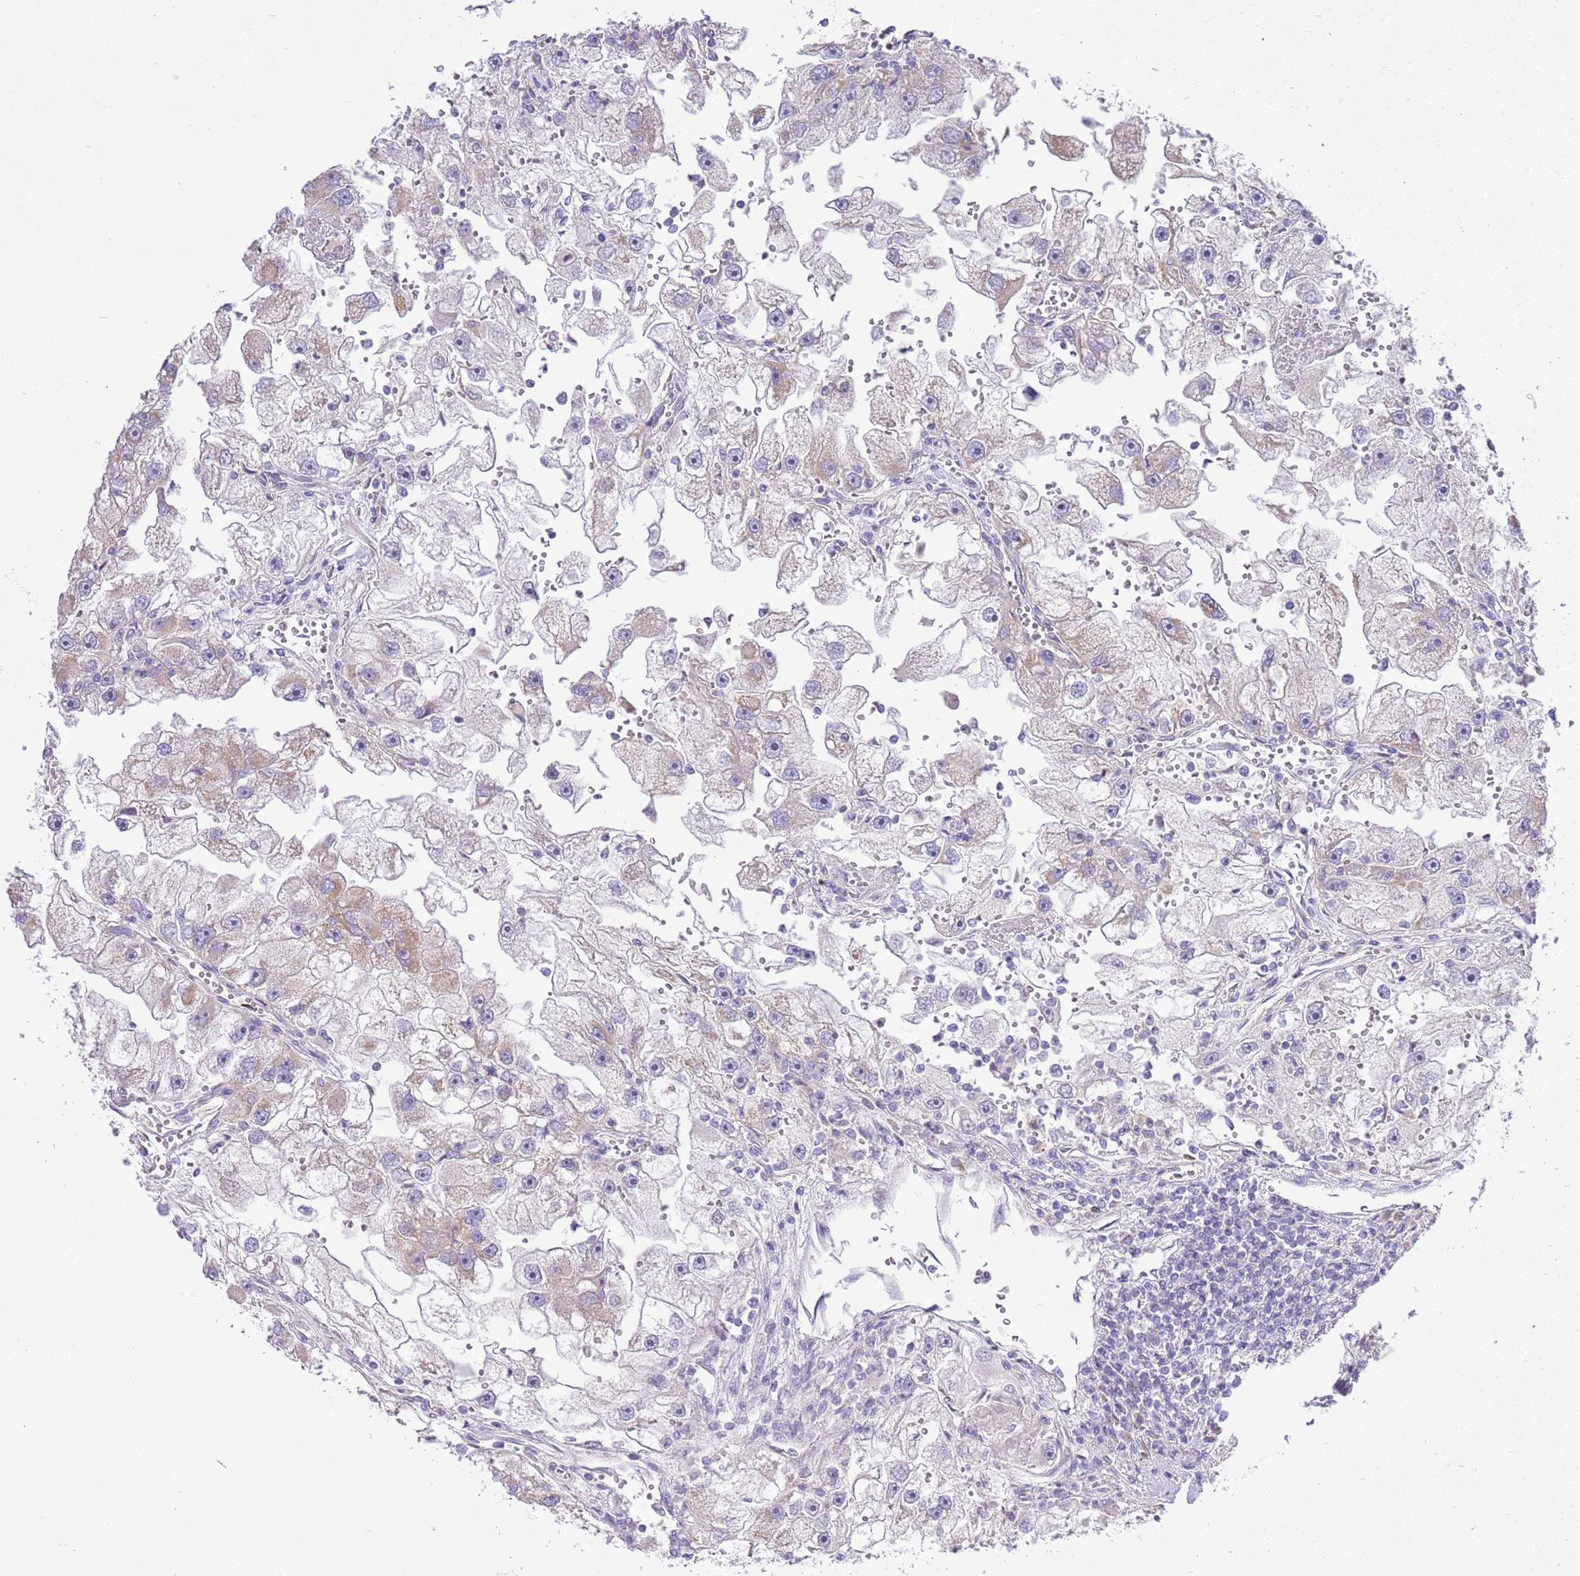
{"staining": {"intensity": "negative", "quantity": "none", "location": "none"}, "tissue": "renal cancer", "cell_type": "Tumor cells", "image_type": "cancer", "snomed": [{"axis": "morphology", "description": "Adenocarcinoma, NOS"}, {"axis": "topography", "description": "Kidney"}], "caption": "A high-resolution histopathology image shows immunohistochemistry staining of renal cancer, which shows no significant staining in tumor cells.", "gene": "OAZ2", "patient": {"sex": "male", "age": 63}}